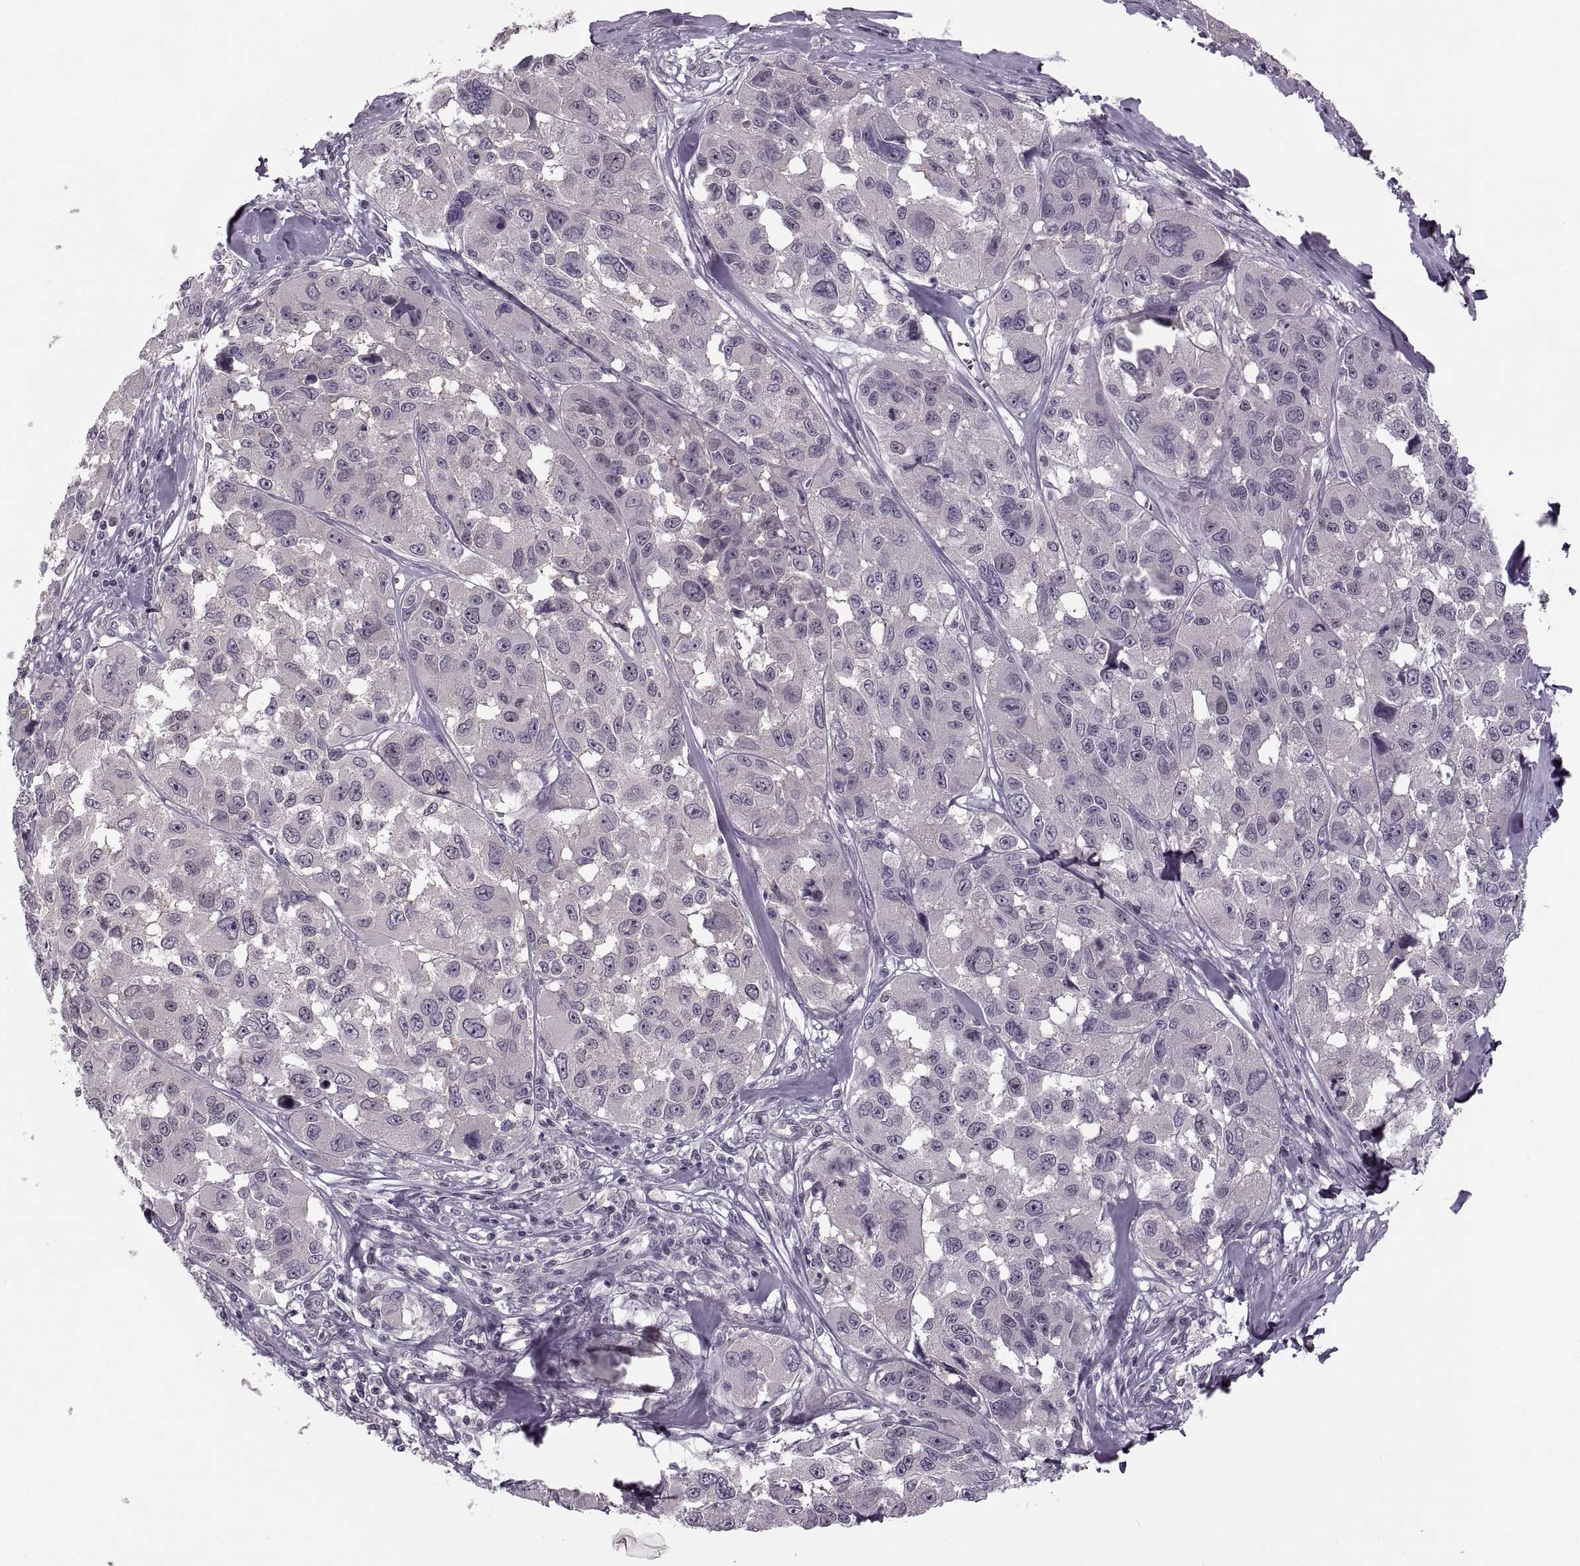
{"staining": {"intensity": "negative", "quantity": "none", "location": "none"}, "tissue": "melanoma", "cell_type": "Tumor cells", "image_type": "cancer", "snomed": [{"axis": "morphology", "description": "Malignant melanoma, NOS"}, {"axis": "topography", "description": "Skin"}], "caption": "Histopathology image shows no significant protein positivity in tumor cells of melanoma. The staining was performed using DAB (3,3'-diaminobenzidine) to visualize the protein expression in brown, while the nuclei were stained in blue with hematoxylin (Magnification: 20x).", "gene": "CACNA1F", "patient": {"sex": "female", "age": 66}}